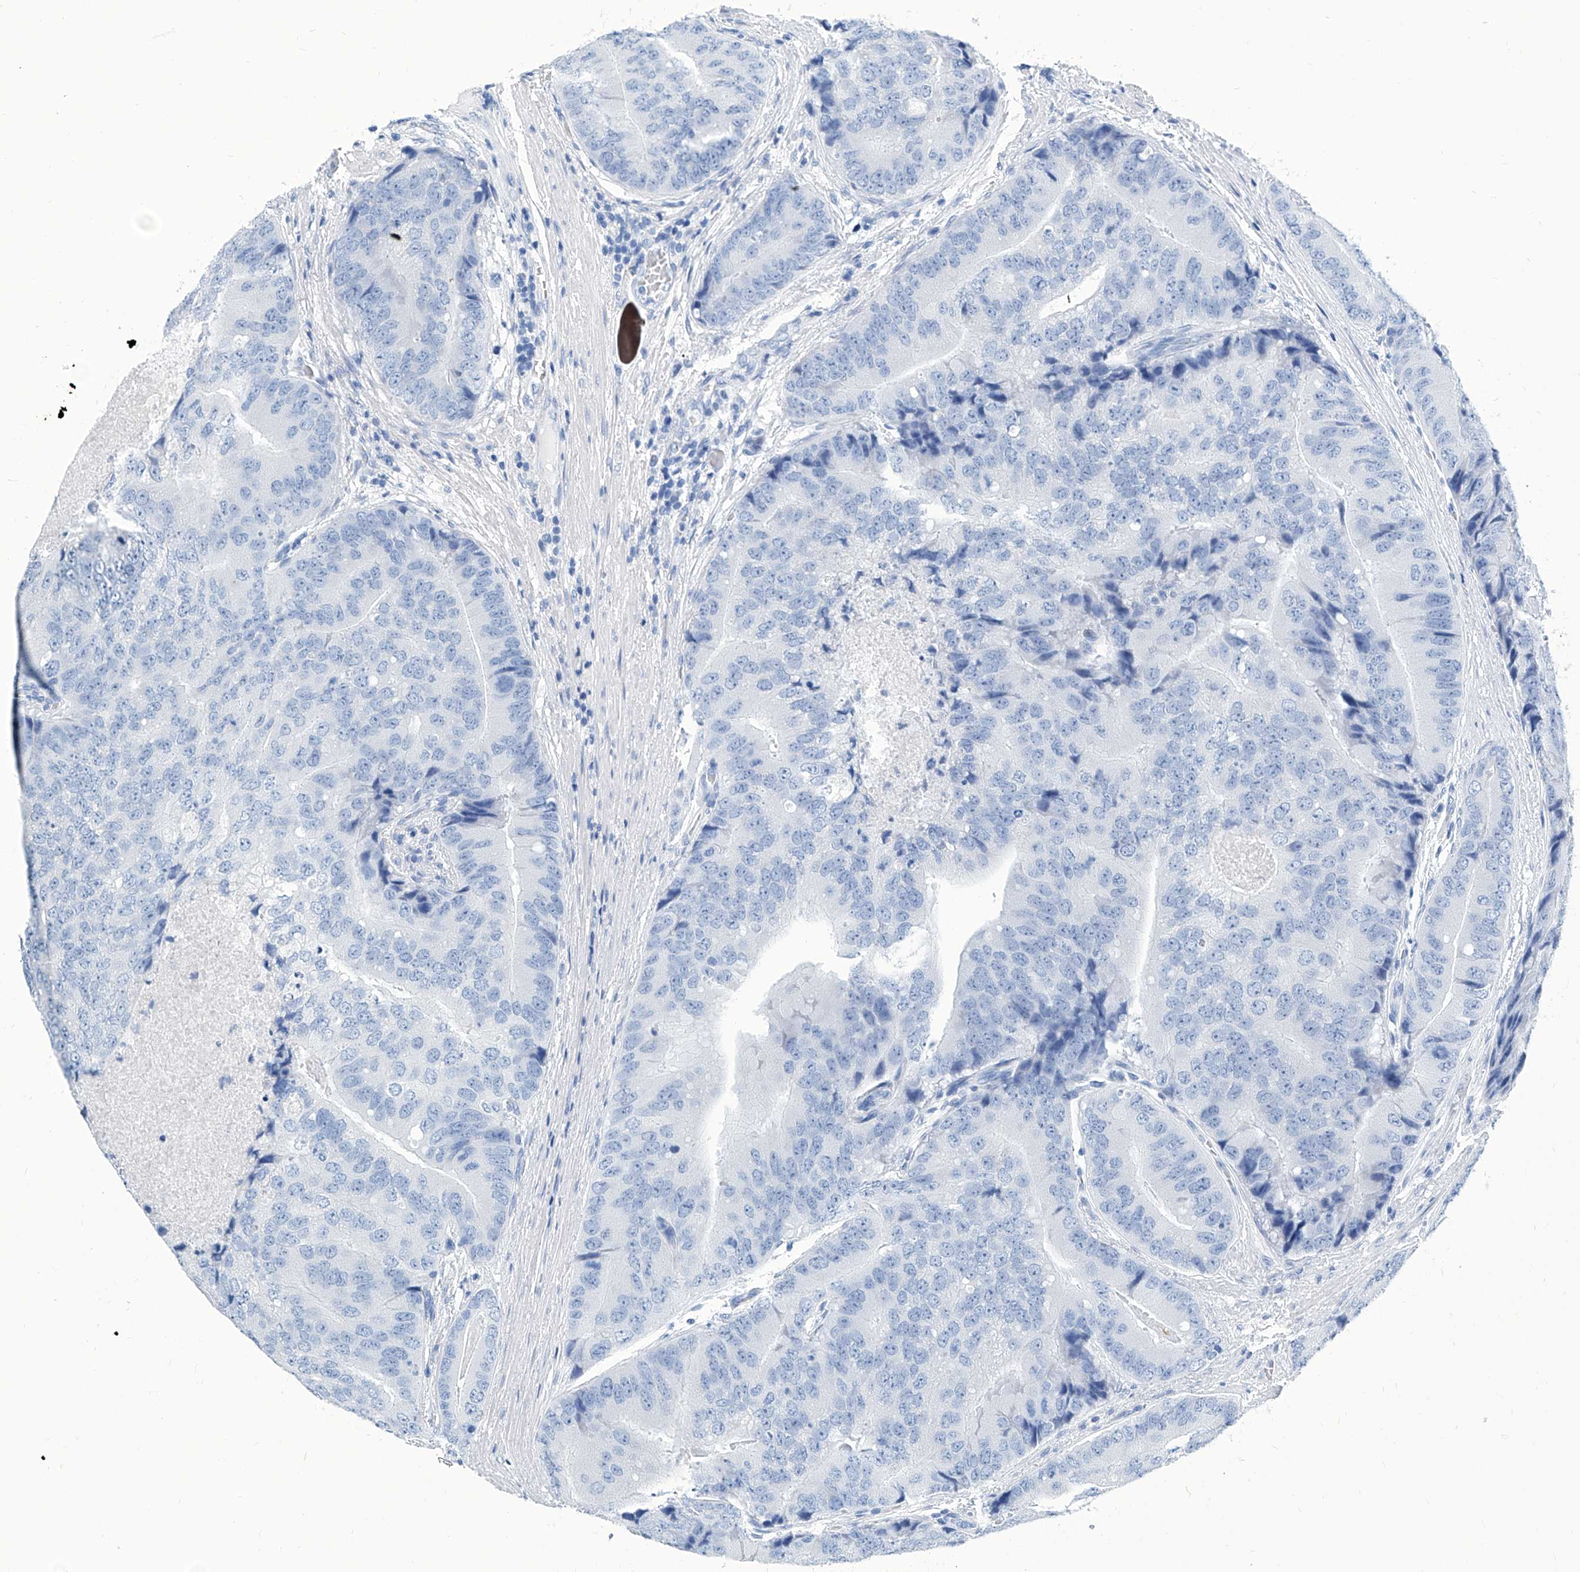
{"staining": {"intensity": "negative", "quantity": "none", "location": "none"}, "tissue": "prostate cancer", "cell_type": "Tumor cells", "image_type": "cancer", "snomed": [{"axis": "morphology", "description": "Adenocarcinoma, High grade"}, {"axis": "topography", "description": "Prostate"}], "caption": "Photomicrograph shows no protein staining in tumor cells of high-grade adenocarcinoma (prostate) tissue.", "gene": "ZNF519", "patient": {"sex": "male", "age": 70}}